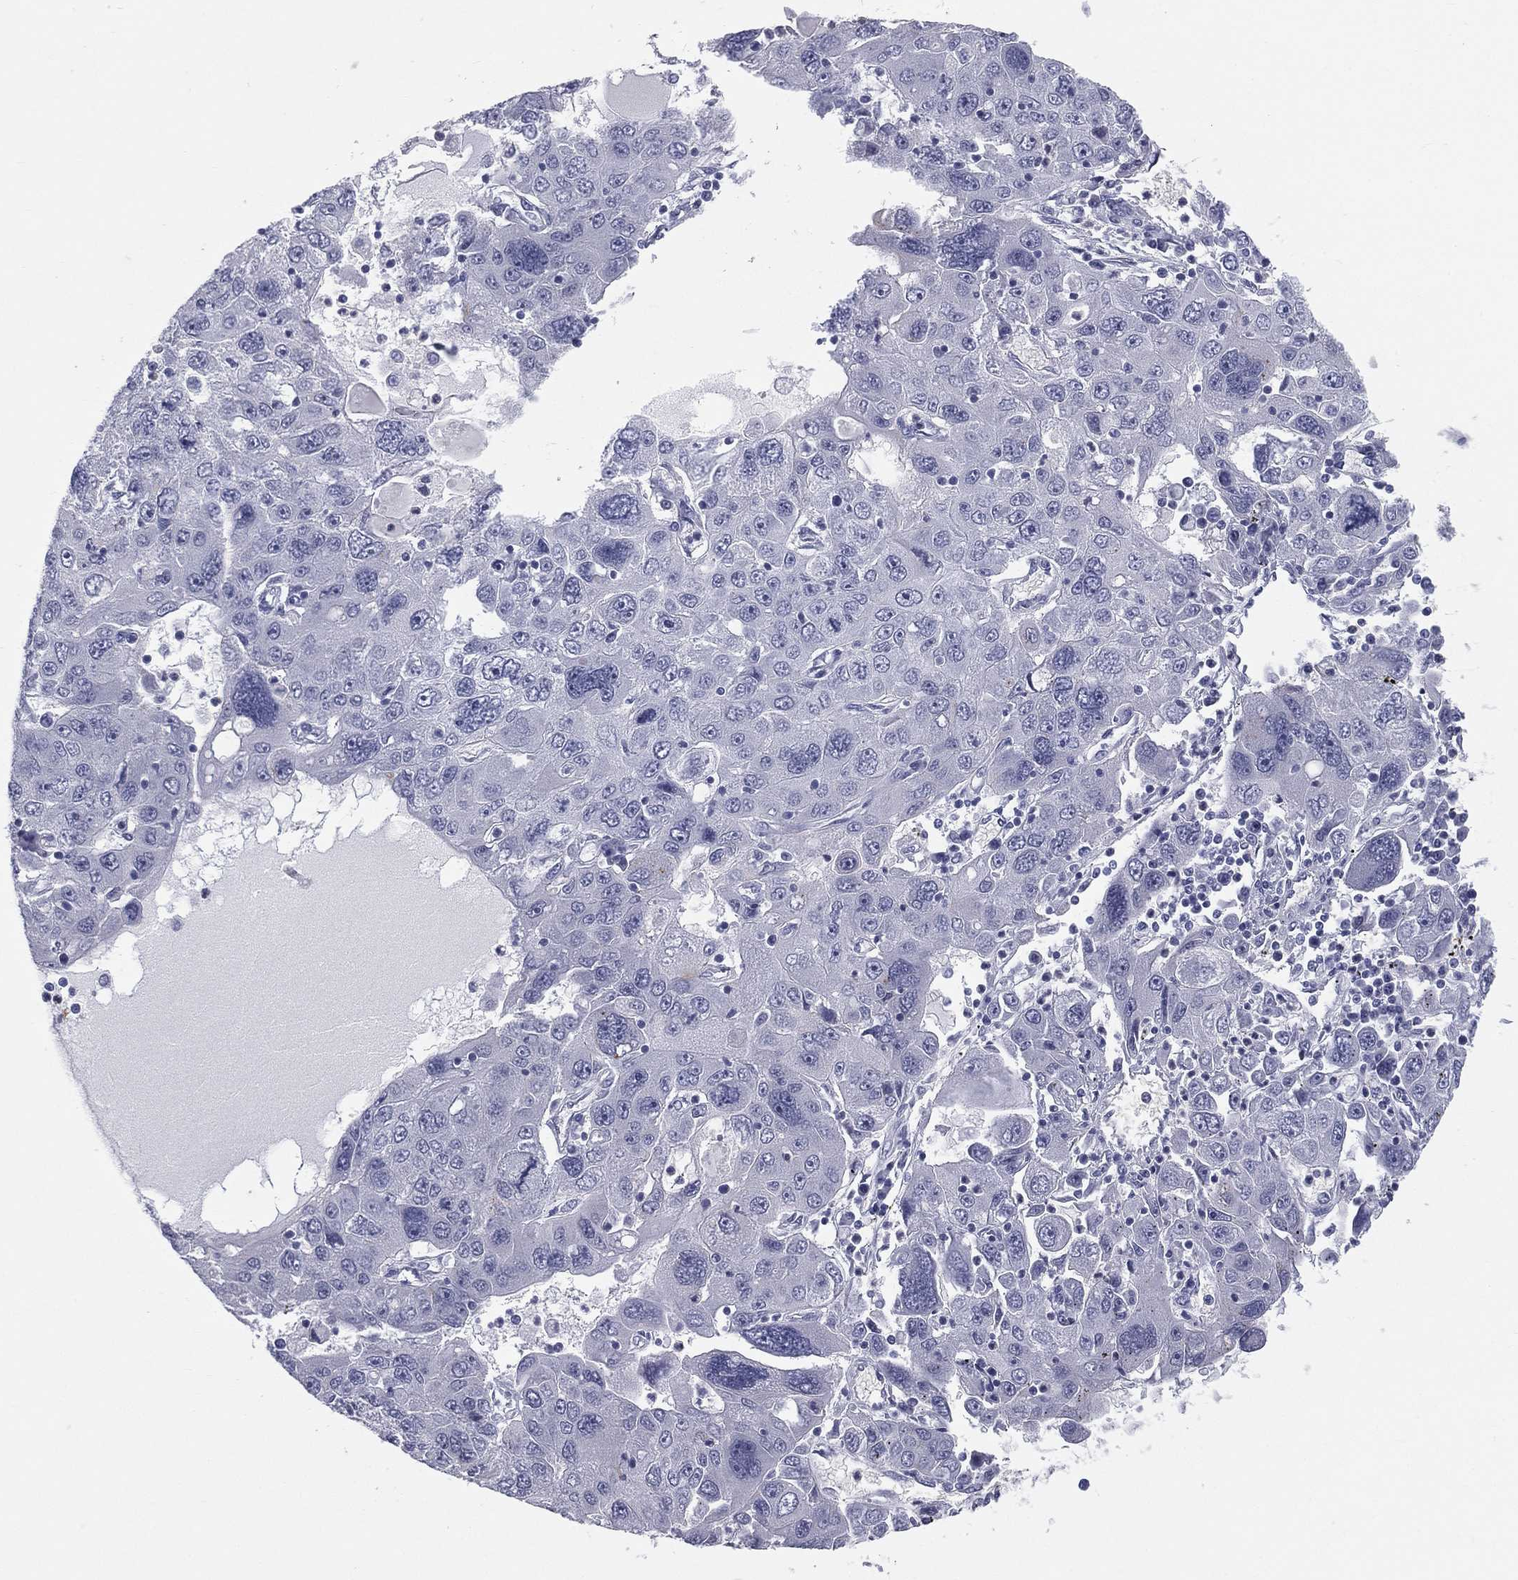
{"staining": {"intensity": "negative", "quantity": "none", "location": "none"}, "tissue": "stomach cancer", "cell_type": "Tumor cells", "image_type": "cancer", "snomed": [{"axis": "morphology", "description": "Adenocarcinoma, NOS"}, {"axis": "topography", "description": "Stomach"}], "caption": "Protein analysis of adenocarcinoma (stomach) displays no significant expression in tumor cells. The staining was performed using DAB (3,3'-diaminobenzidine) to visualize the protein expression in brown, while the nuclei were stained in blue with hematoxylin (Magnification: 20x).", "gene": "MLN", "patient": {"sex": "male", "age": 56}}